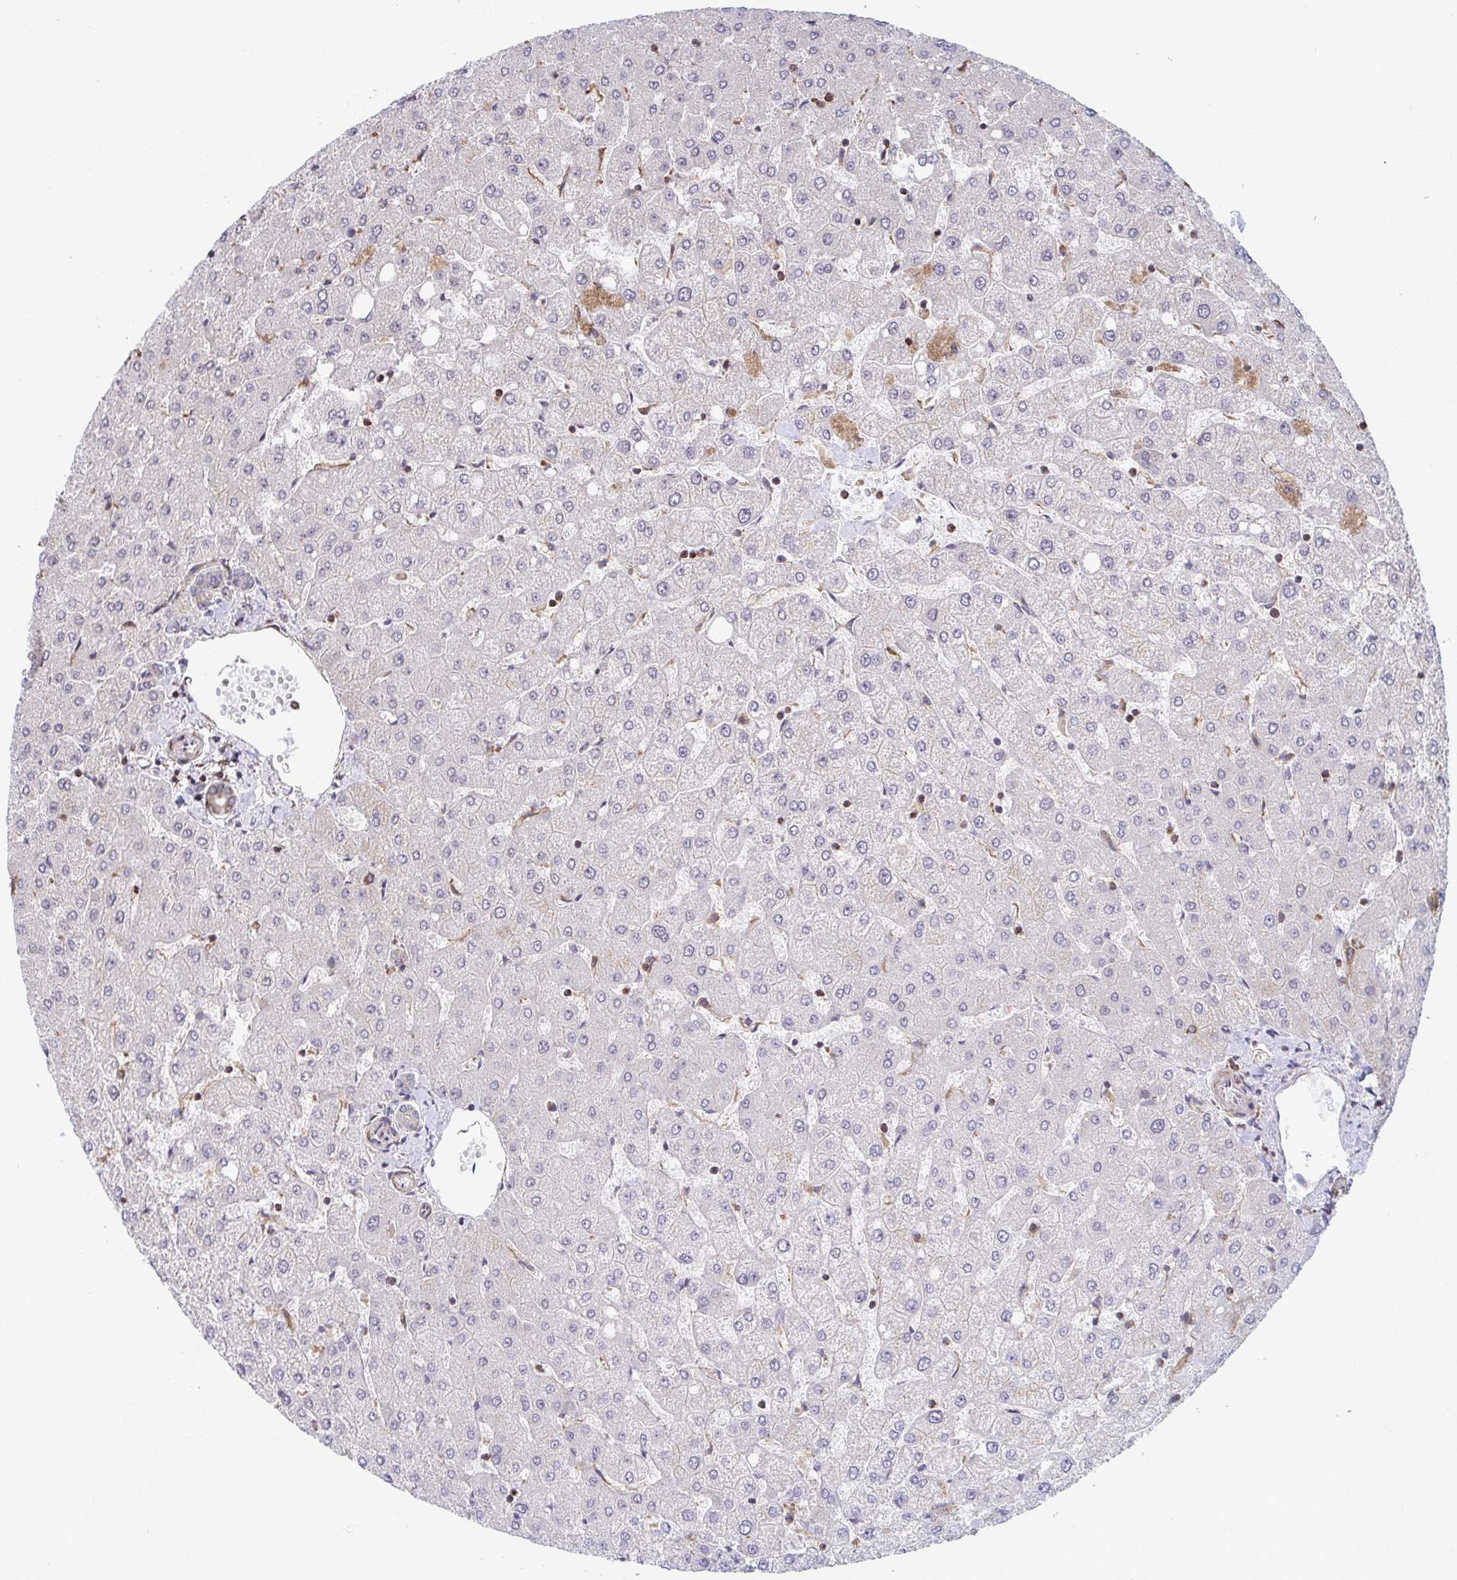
{"staining": {"intensity": "weak", "quantity": "25%-75%", "location": "cytoplasmic/membranous"}, "tissue": "liver", "cell_type": "Cholangiocytes", "image_type": "normal", "snomed": [{"axis": "morphology", "description": "Normal tissue, NOS"}, {"axis": "topography", "description": "Liver"}], "caption": "IHC of normal liver exhibits low levels of weak cytoplasmic/membranous staining in about 25%-75% of cholangiocytes.", "gene": "KLHL34", "patient": {"sex": "female", "age": 54}}